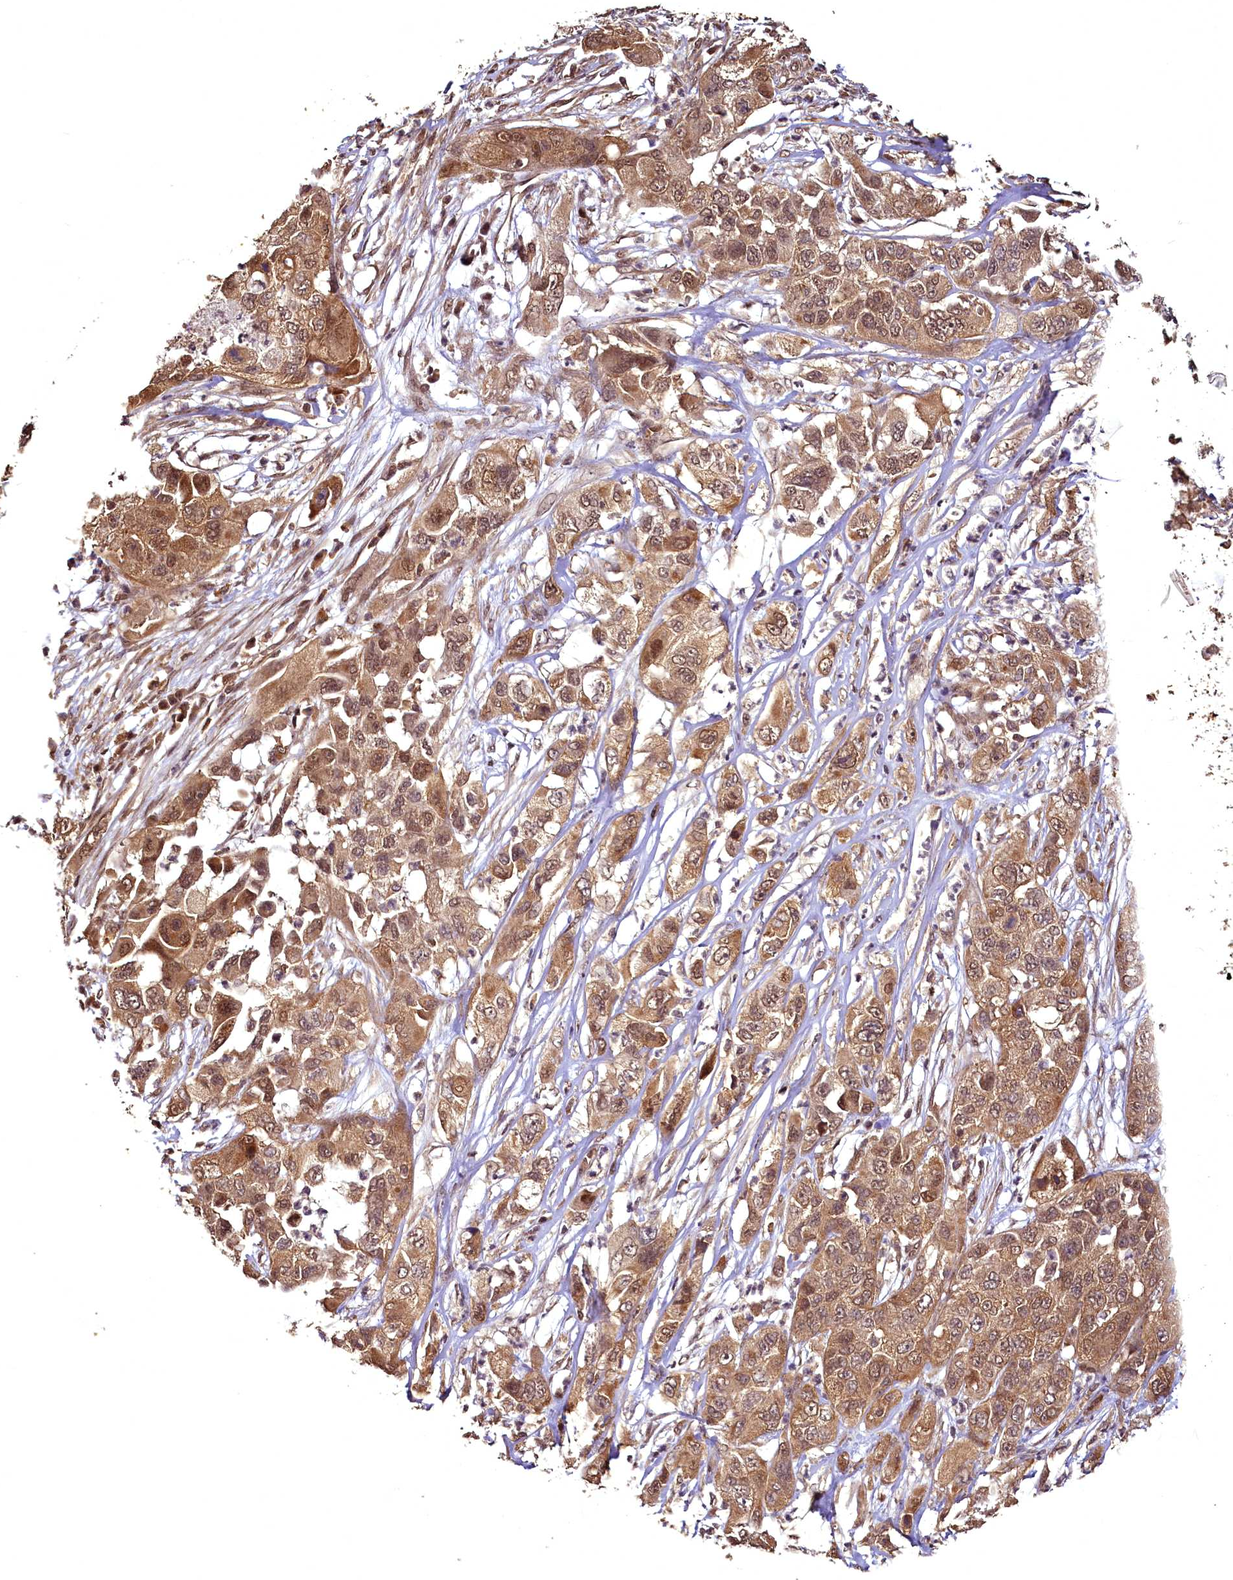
{"staining": {"intensity": "moderate", "quantity": ">75%", "location": "cytoplasmic/membranous,nuclear"}, "tissue": "pancreatic cancer", "cell_type": "Tumor cells", "image_type": "cancer", "snomed": [{"axis": "morphology", "description": "Adenocarcinoma, NOS"}, {"axis": "topography", "description": "Pancreas"}], "caption": "Pancreatic cancer (adenocarcinoma) stained with DAB immunohistochemistry shows medium levels of moderate cytoplasmic/membranous and nuclear expression in approximately >75% of tumor cells. The protein is shown in brown color, while the nuclei are stained blue.", "gene": "VPS51", "patient": {"sex": "female", "age": 78}}